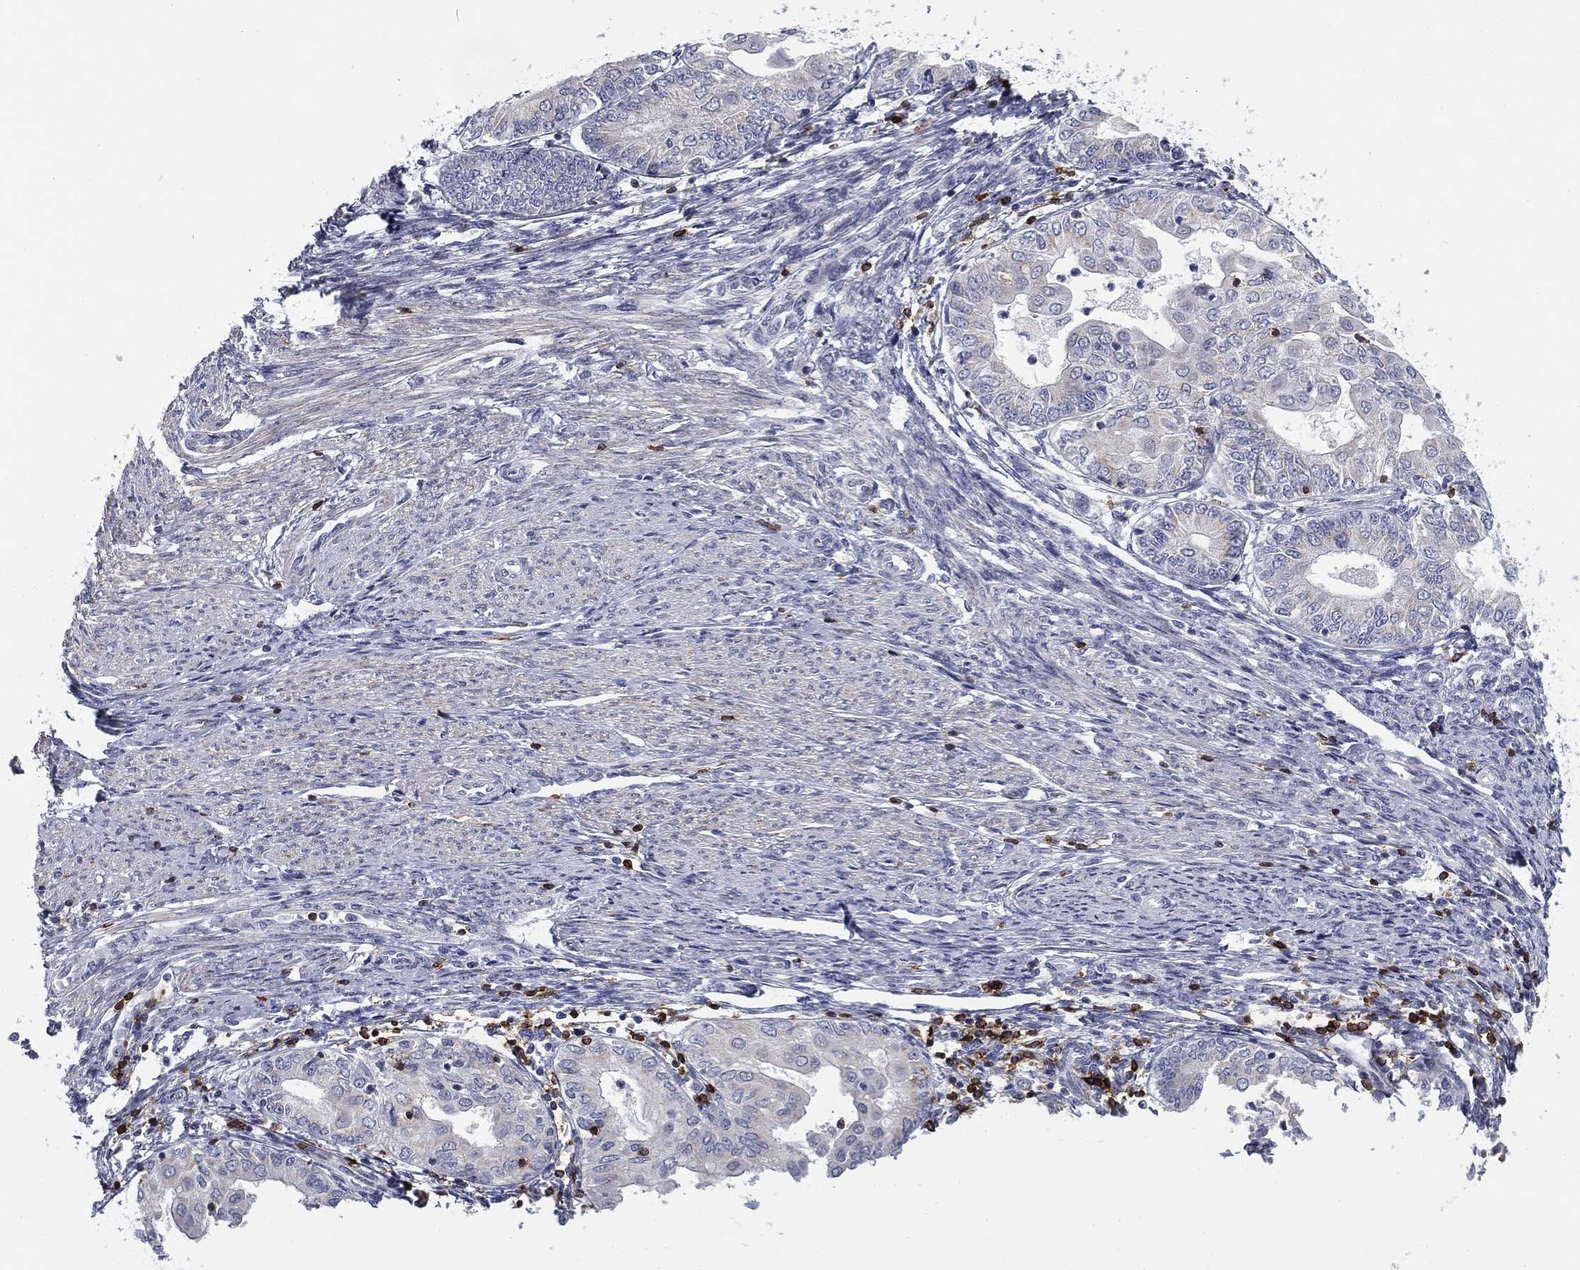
{"staining": {"intensity": "negative", "quantity": "none", "location": "none"}, "tissue": "endometrial cancer", "cell_type": "Tumor cells", "image_type": "cancer", "snomed": [{"axis": "morphology", "description": "Adenocarcinoma, NOS"}, {"axis": "topography", "description": "Endometrium"}], "caption": "Immunohistochemistry (IHC) of human adenocarcinoma (endometrial) shows no positivity in tumor cells.", "gene": "TRAT1", "patient": {"sex": "female", "age": 68}}